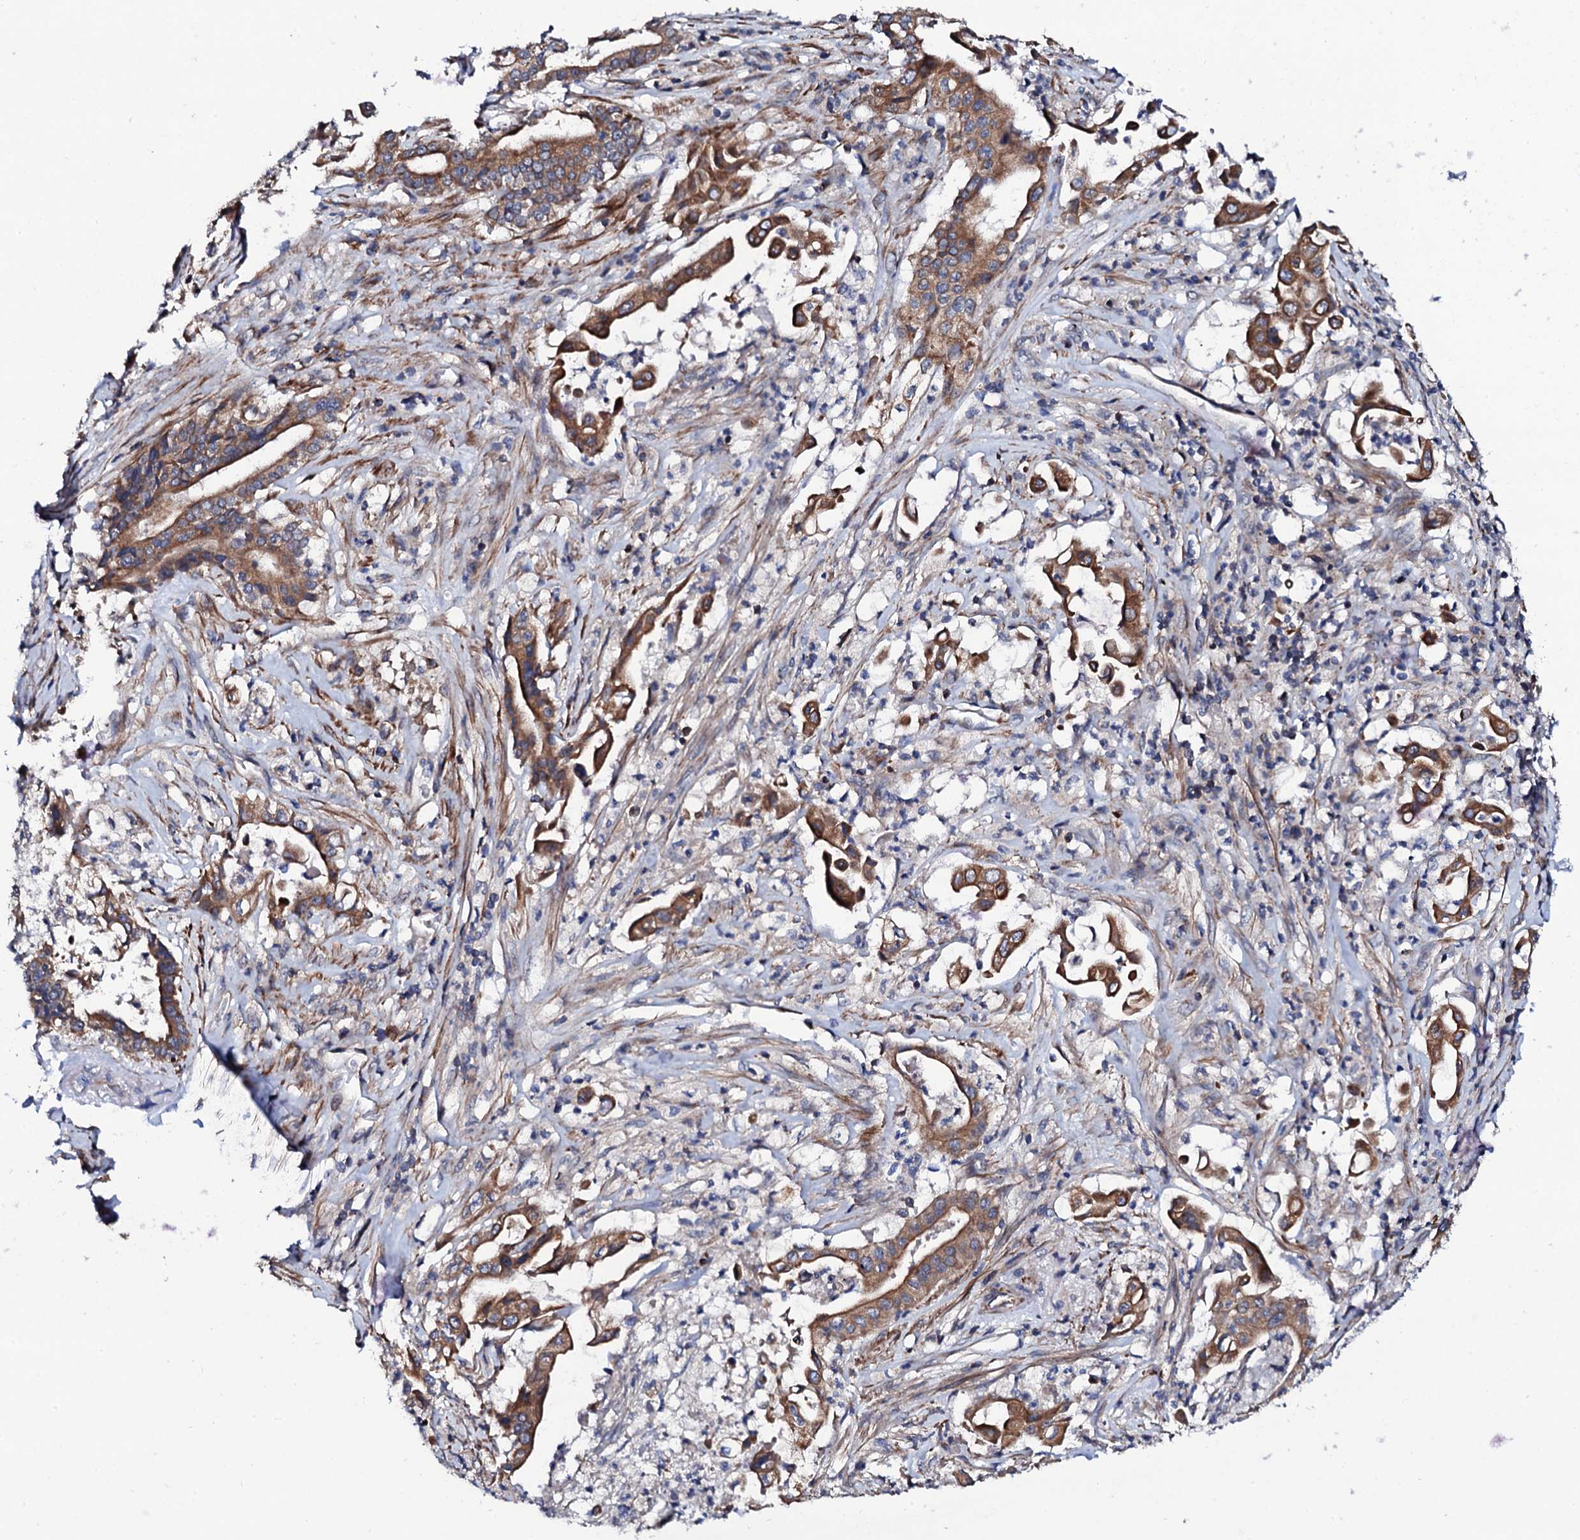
{"staining": {"intensity": "moderate", "quantity": ">75%", "location": "cytoplasmic/membranous"}, "tissue": "pancreatic cancer", "cell_type": "Tumor cells", "image_type": "cancer", "snomed": [{"axis": "morphology", "description": "Adenocarcinoma, NOS"}, {"axis": "topography", "description": "Pancreas"}], "caption": "The histopathology image reveals staining of adenocarcinoma (pancreatic), revealing moderate cytoplasmic/membranous protein expression (brown color) within tumor cells. (Stains: DAB (3,3'-diaminobenzidine) in brown, nuclei in blue, Microscopy: brightfield microscopy at high magnification).", "gene": "COG4", "patient": {"sex": "female", "age": 77}}